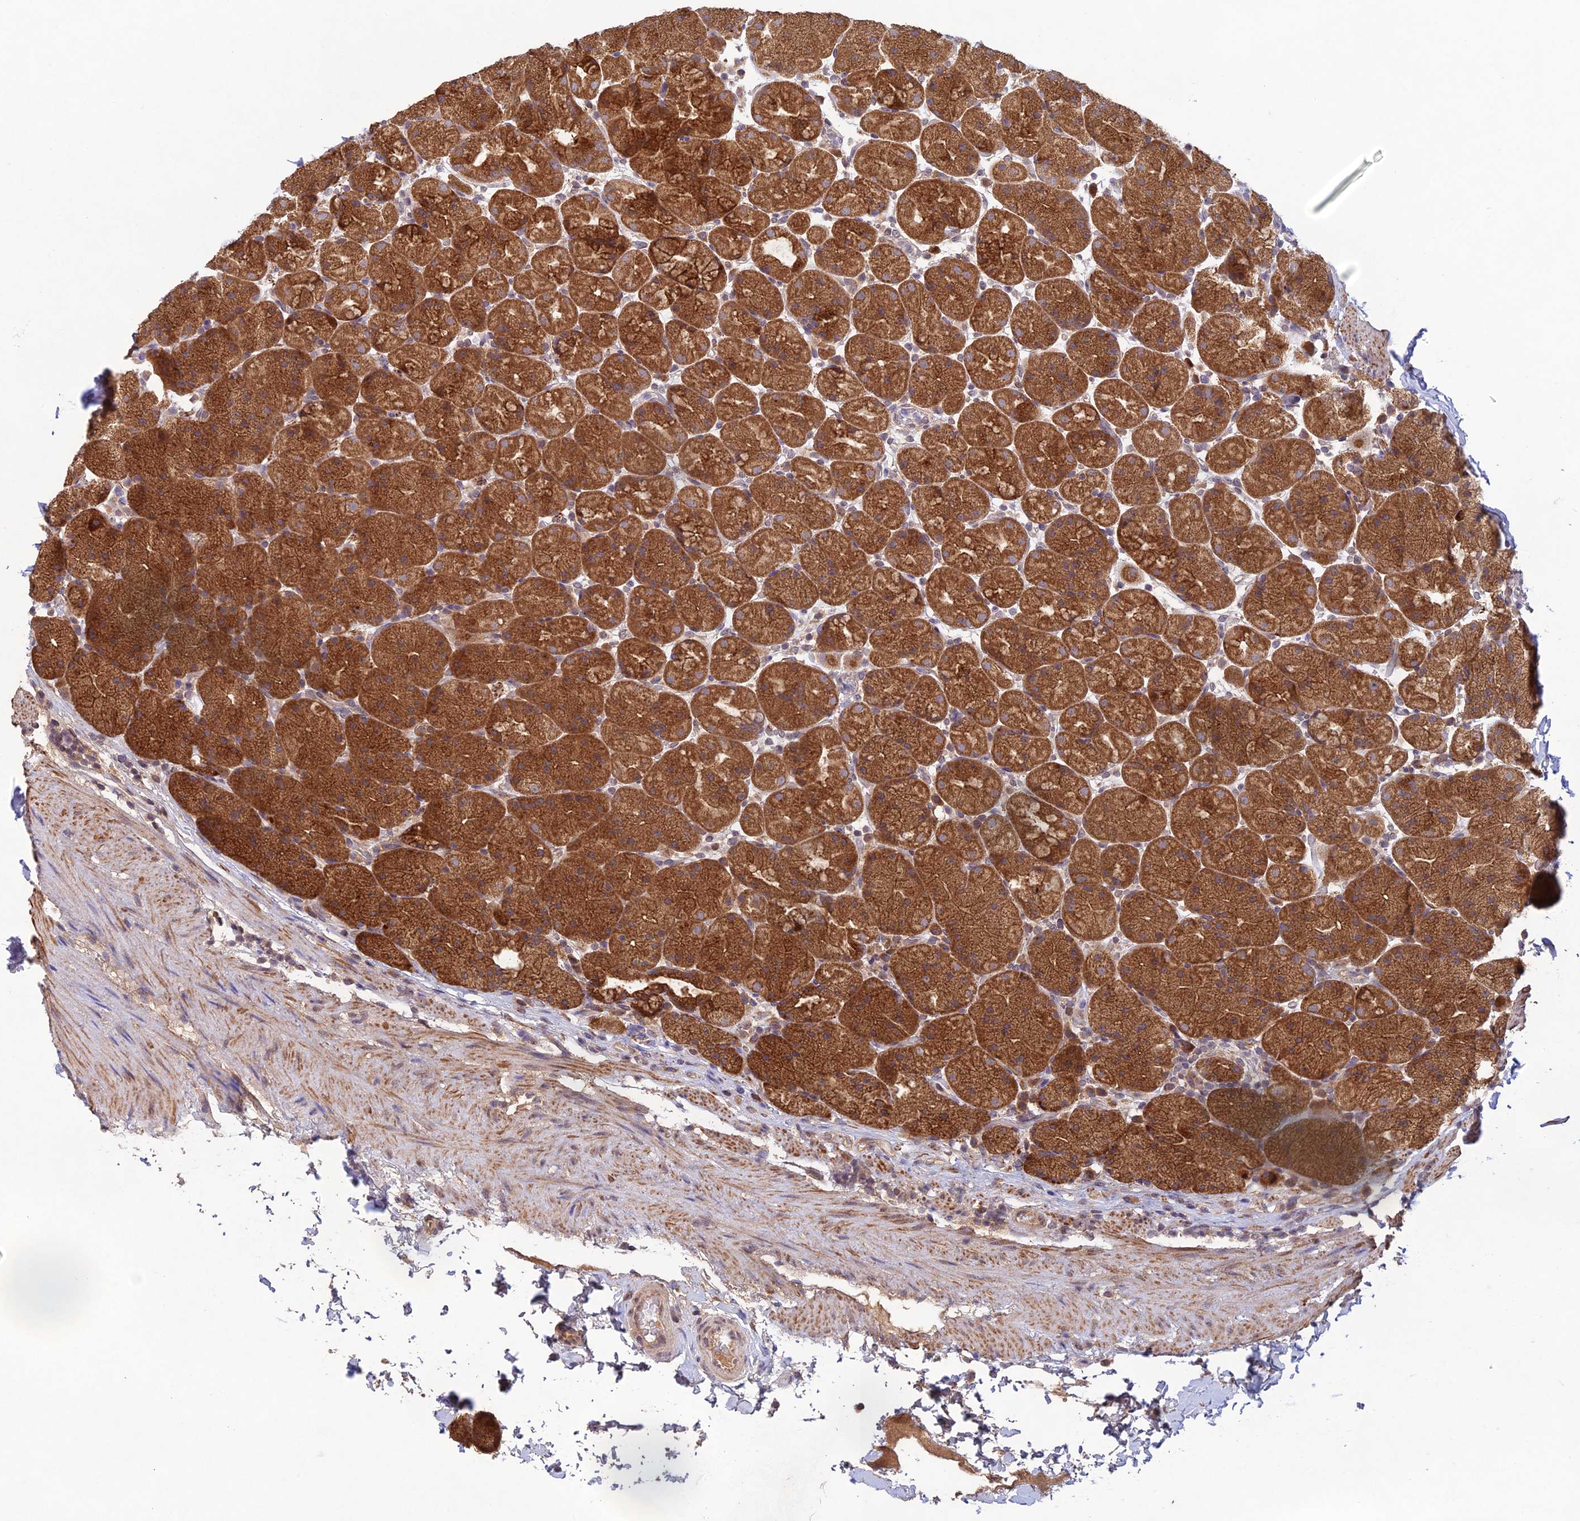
{"staining": {"intensity": "moderate", "quantity": ">75%", "location": "cytoplasmic/membranous"}, "tissue": "stomach", "cell_type": "Glandular cells", "image_type": "normal", "snomed": [{"axis": "morphology", "description": "Normal tissue, NOS"}, {"axis": "topography", "description": "Stomach, upper"}, {"axis": "topography", "description": "Stomach, lower"}], "caption": "The image exhibits staining of normal stomach, revealing moderate cytoplasmic/membranous protein expression (brown color) within glandular cells. The staining was performed using DAB (3,3'-diaminobenzidine) to visualize the protein expression in brown, while the nuclei were stained in blue with hematoxylin (Magnification: 20x).", "gene": "MRNIP", "patient": {"sex": "male", "age": 67}}